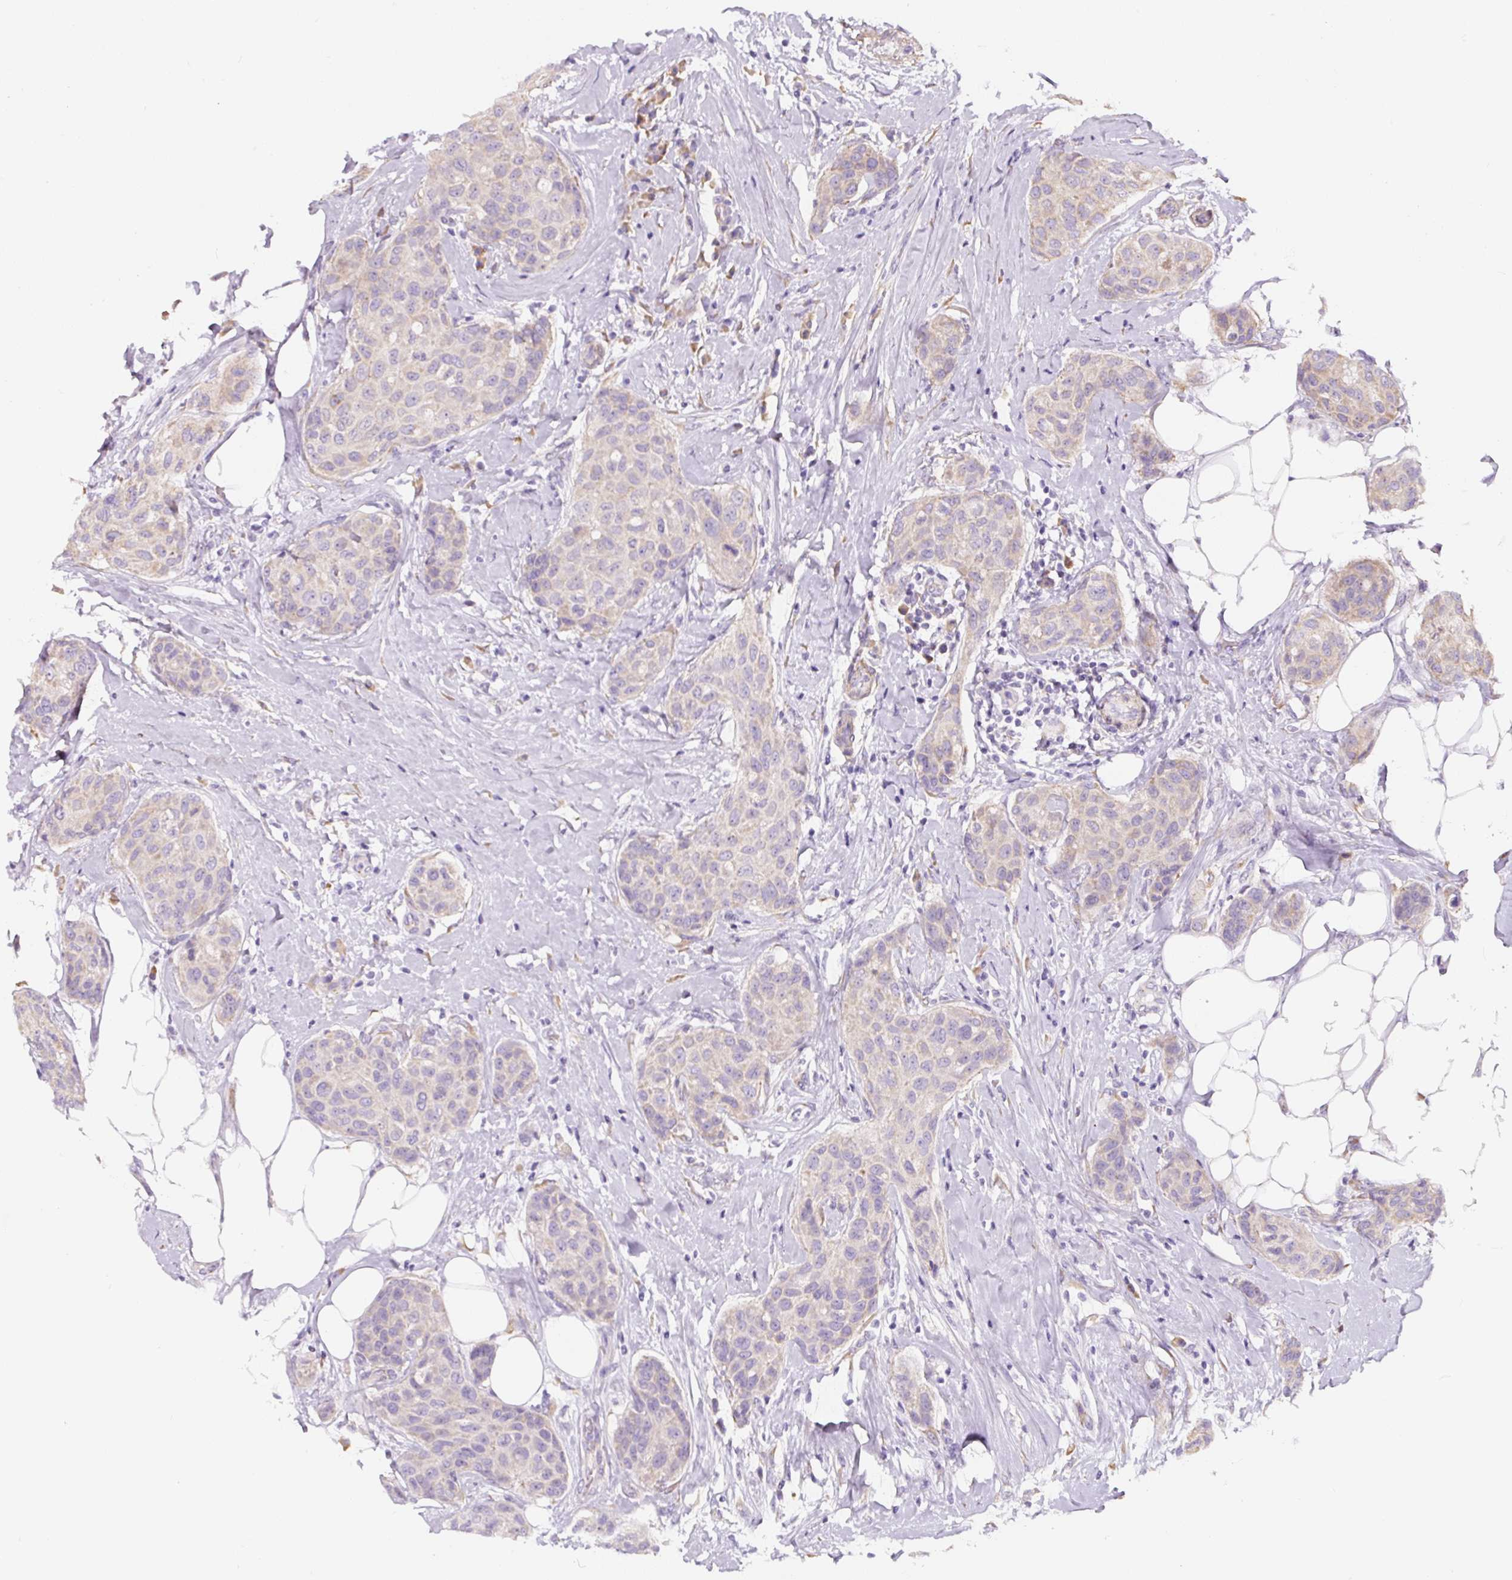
{"staining": {"intensity": "weak", "quantity": "<25%", "location": "cytoplasmic/membranous"}, "tissue": "breast cancer", "cell_type": "Tumor cells", "image_type": "cancer", "snomed": [{"axis": "morphology", "description": "Duct carcinoma"}, {"axis": "topography", "description": "Breast"}, {"axis": "topography", "description": "Lymph node"}], "caption": "Protein analysis of breast cancer (infiltrating ductal carcinoma) demonstrates no significant positivity in tumor cells.", "gene": "PWWP3B", "patient": {"sex": "female", "age": 80}}